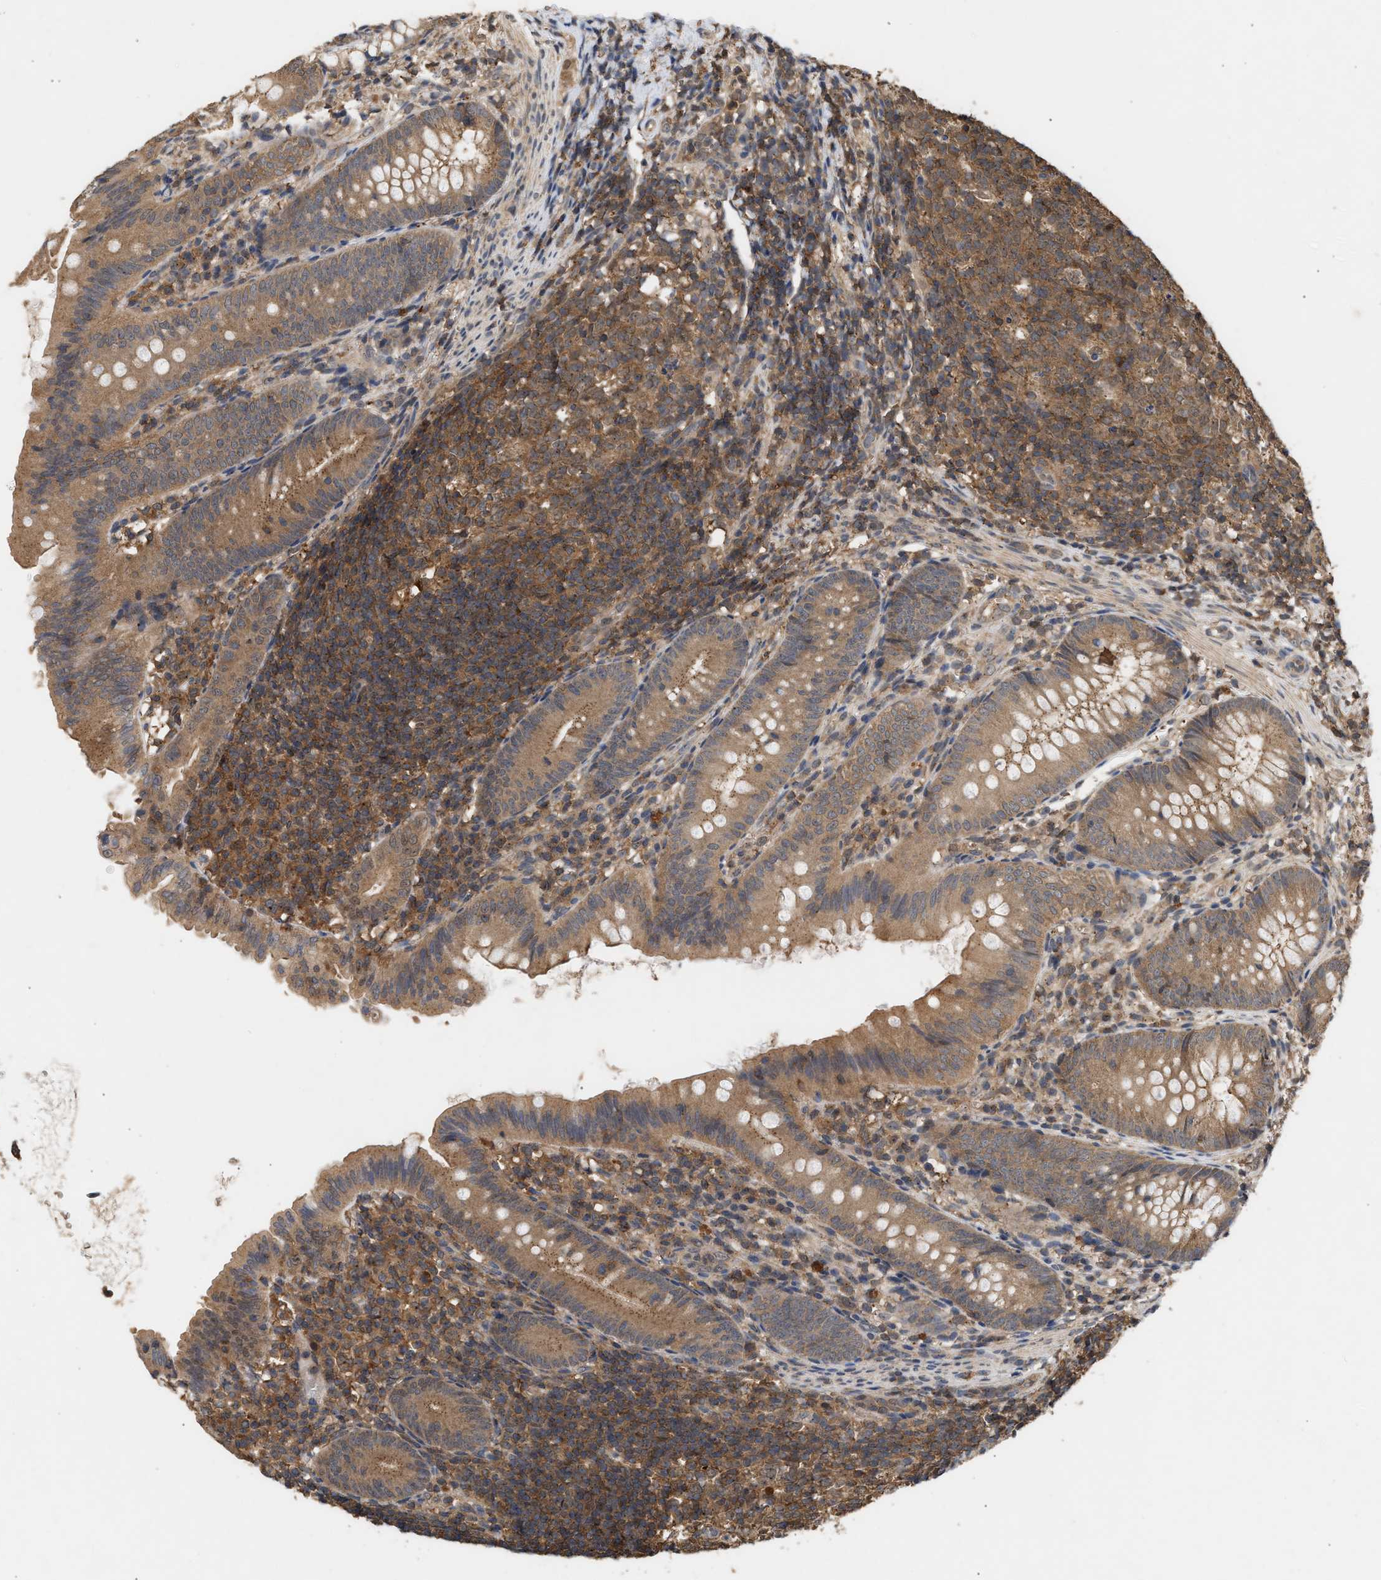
{"staining": {"intensity": "moderate", "quantity": ">75%", "location": "cytoplasmic/membranous"}, "tissue": "appendix", "cell_type": "Glandular cells", "image_type": "normal", "snomed": [{"axis": "morphology", "description": "Normal tissue, NOS"}, {"axis": "topography", "description": "Appendix"}], "caption": "Immunohistochemistry (IHC) histopathology image of benign human appendix stained for a protein (brown), which shows medium levels of moderate cytoplasmic/membranous positivity in about >75% of glandular cells.", "gene": "FITM1", "patient": {"sex": "male", "age": 1}}